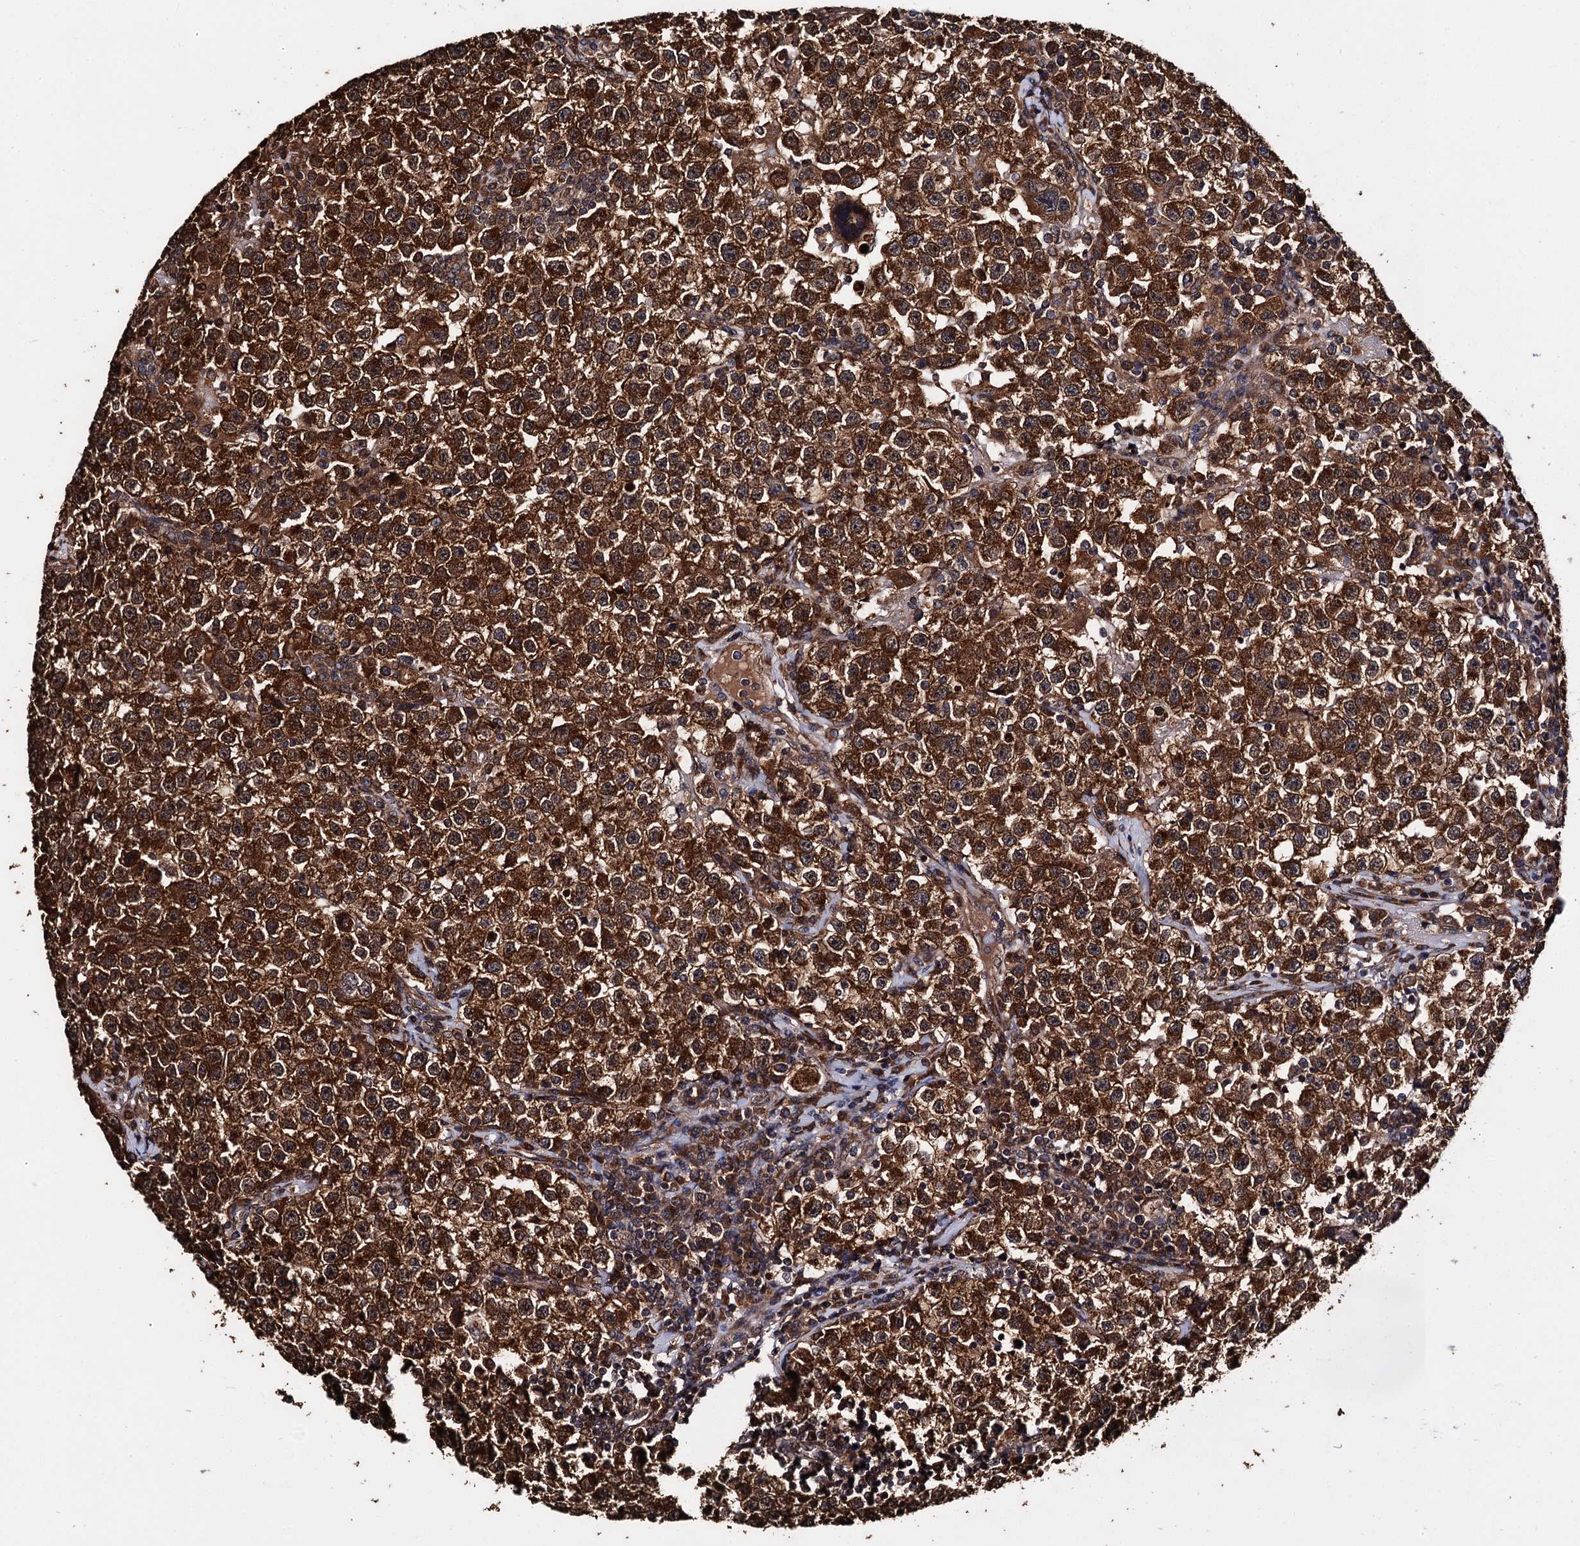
{"staining": {"intensity": "strong", "quantity": ">75%", "location": "cytoplasmic/membranous"}, "tissue": "testis cancer", "cell_type": "Tumor cells", "image_type": "cancer", "snomed": [{"axis": "morphology", "description": "Seminoma, NOS"}, {"axis": "topography", "description": "Testis"}], "caption": "Immunohistochemistry (IHC) (DAB (3,3'-diaminobenzidine)) staining of human testis cancer demonstrates strong cytoplasmic/membranous protein positivity in approximately >75% of tumor cells.", "gene": "MIER2", "patient": {"sex": "male", "age": 22}}